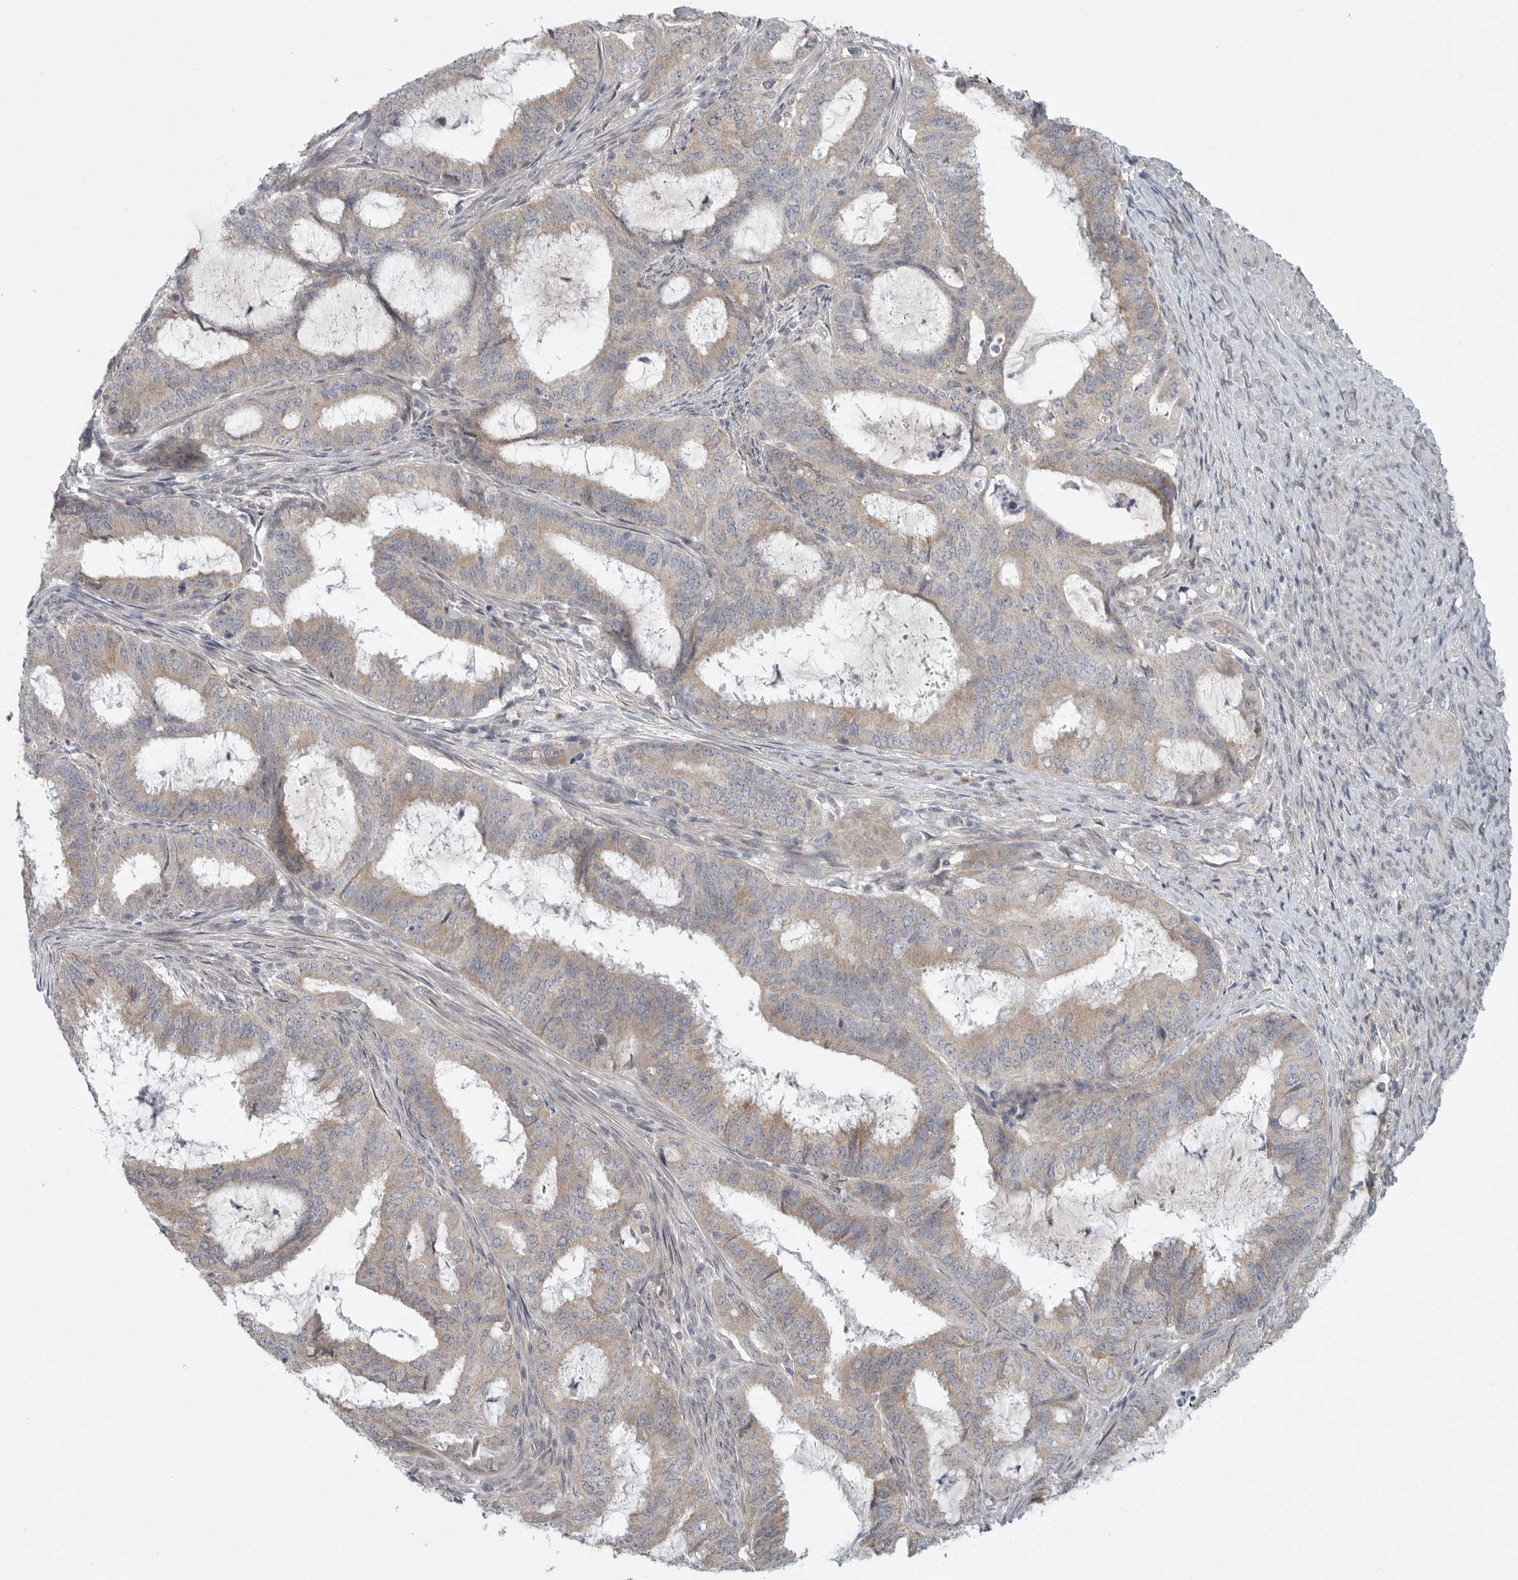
{"staining": {"intensity": "weak", "quantity": "25%-75%", "location": "cytoplasmic/membranous"}, "tissue": "endometrial cancer", "cell_type": "Tumor cells", "image_type": "cancer", "snomed": [{"axis": "morphology", "description": "Adenocarcinoma, NOS"}, {"axis": "topography", "description": "Endometrium"}], "caption": "Immunohistochemical staining of human adenocarcinoma (endometrial) exhibits low levels of weak cytoplasmic/membranous positivity in about 25%-75% of tumor cells. (IHC, brightfield microscopy, high magnification).", "gene": "FBXO43", "patient": {"sex": "female", "age": 51}}